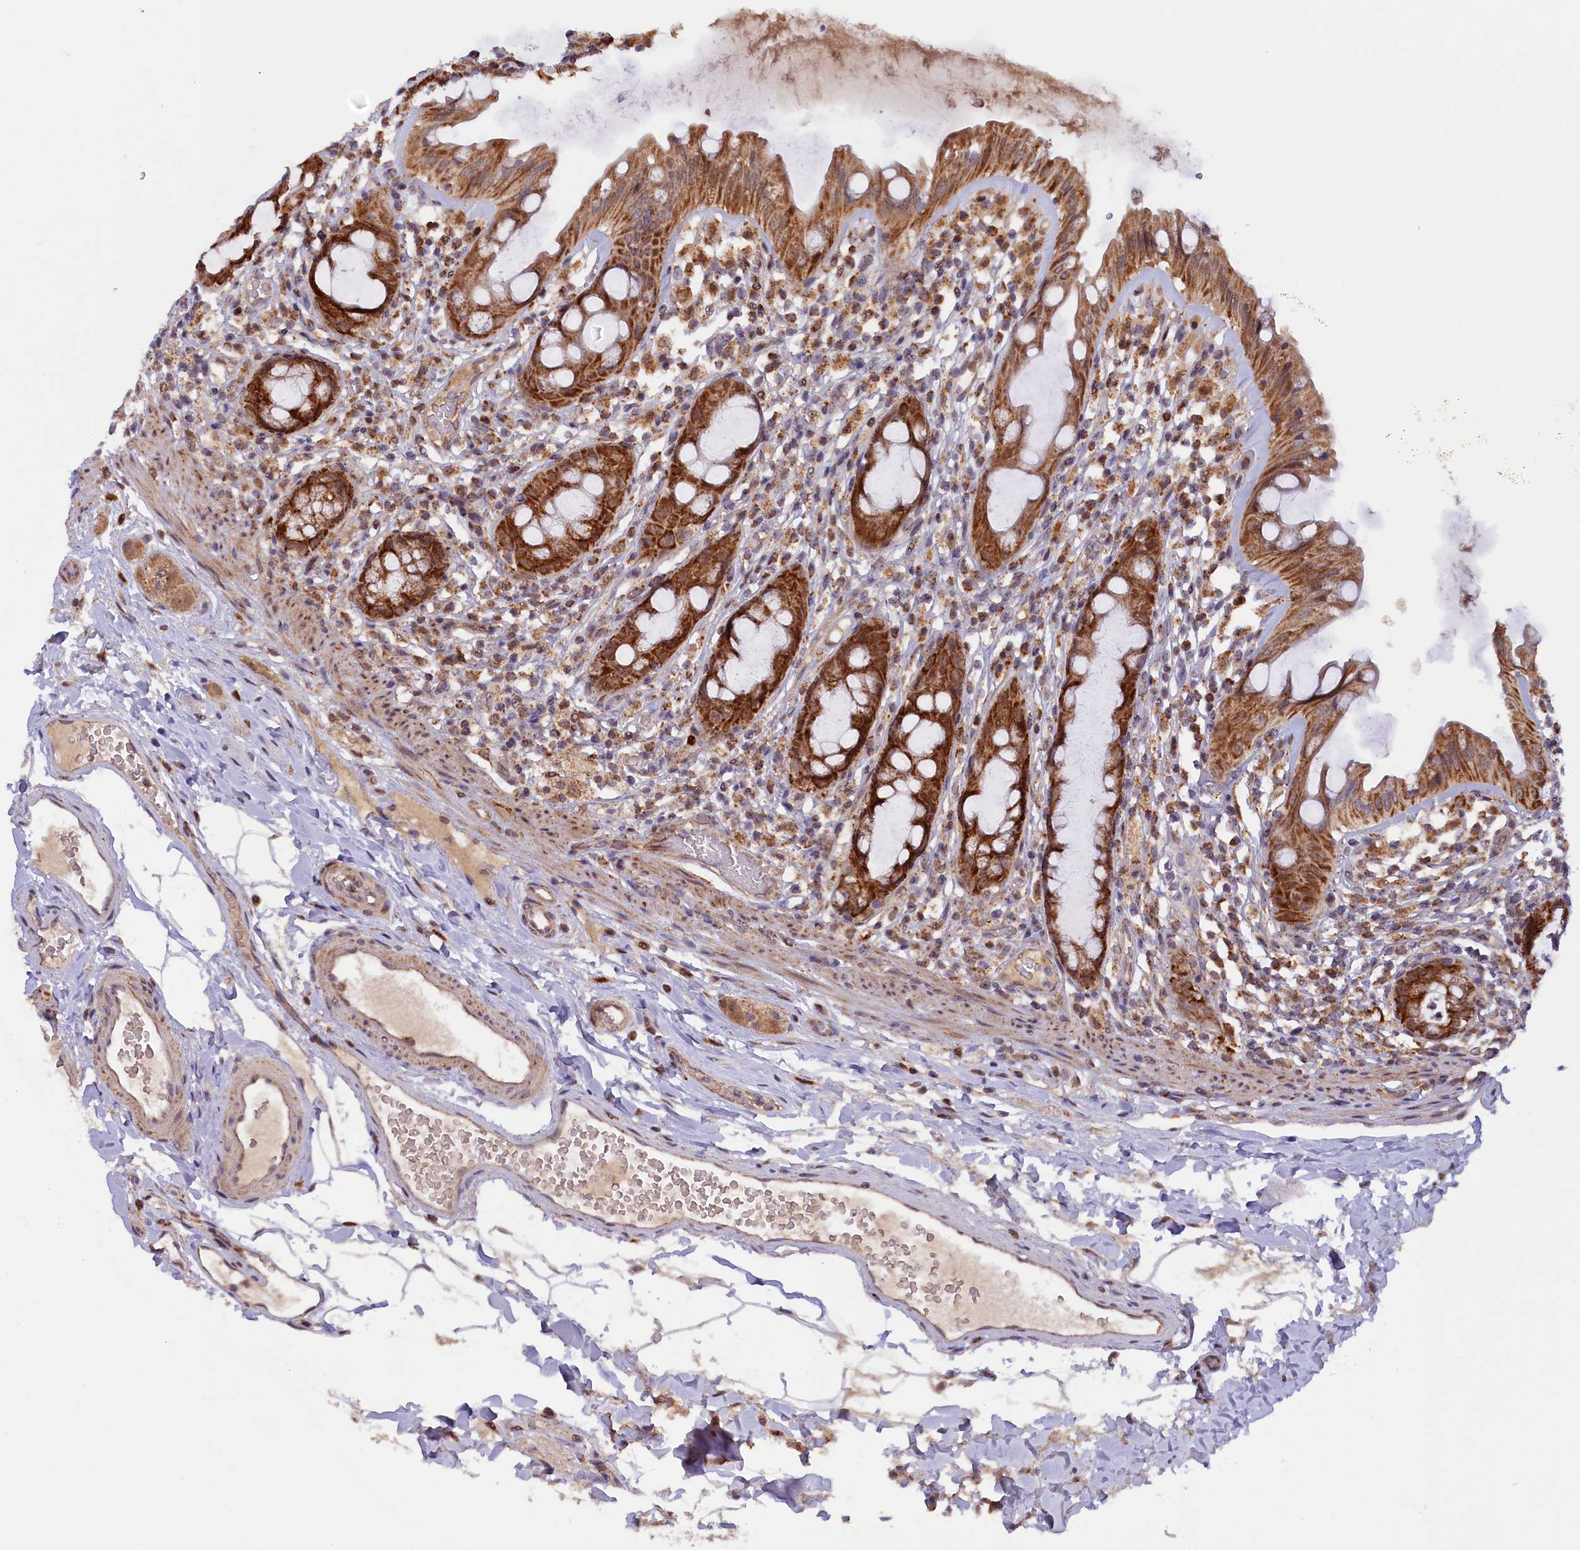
{"staining": {"intensity": "strong", "quantity": ">75%", "location": "cytoplasmic/membranous"}, "tissue": "rectum", "cell_type": "Glandular cells", "image_type": "normal", "snomed": [{"axis": "morphology", "description": "Normal tissue, NOS"}, {"axis": "topography", "description": "Rectum"}], "caption": "Strong cytoplasmic/membranous protein positivity is present in about >75% of glandular cells in rectum. The protein is shown in brown color, while the nuclei are stained blue.", "gene": "DUS3L", "patient": {"sex": "female", "age": 57}}